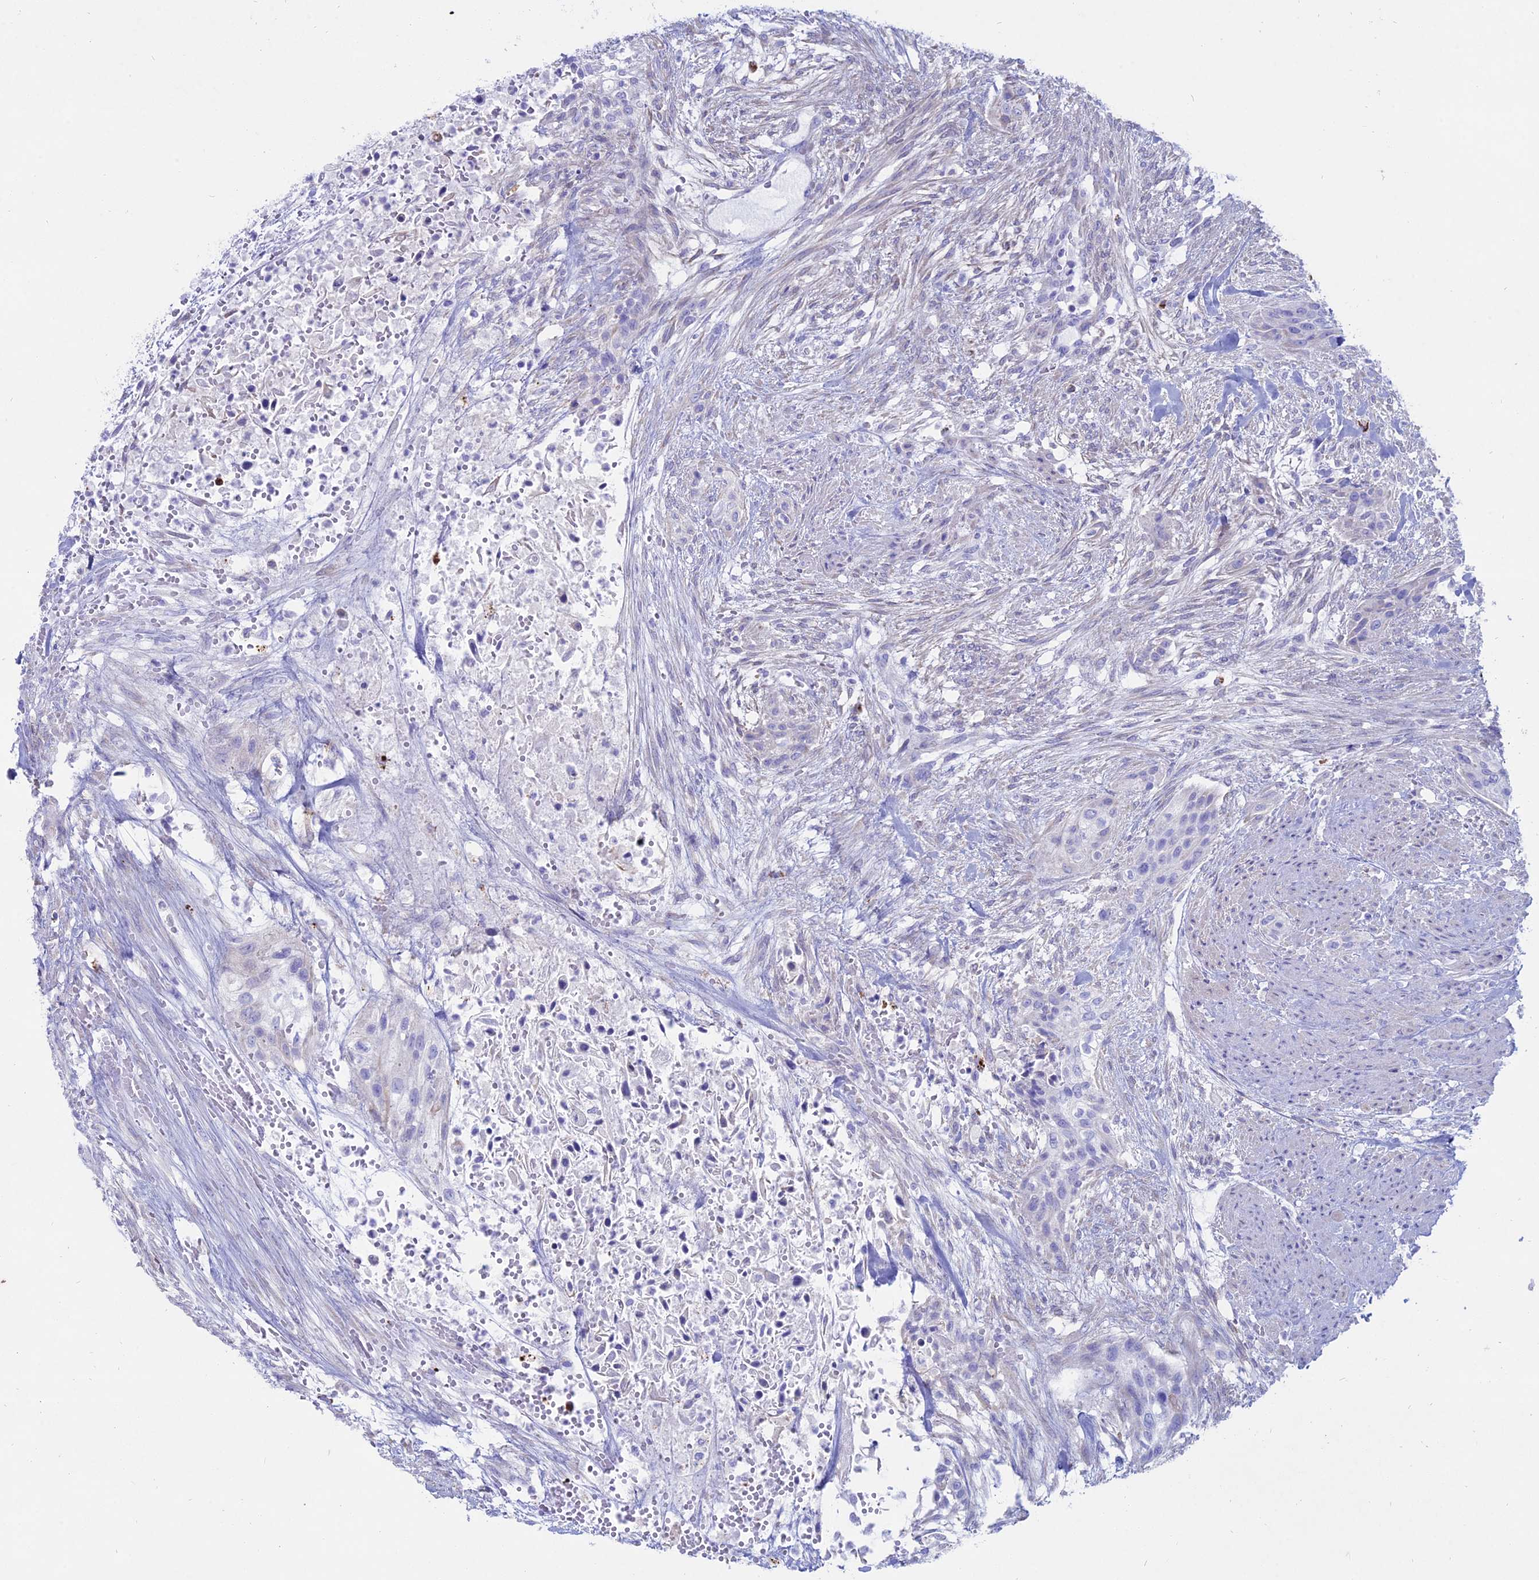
{"staining": {"intensity": "negative", "quantity": "none", "location": "none"}, "tissue": "urothelial cancer", "cell_type": "Tumor cells", "image_type": "cancer", "snomed": [{"axis": "morphology", "description": "Urothelial carcinoma, High grade"}, {"axis": "topography", "description": "Urinary bladder"}], "caption": "Immunohistochemistry (IHC) of urothelial cancer demonstrates no positivity in tumor cells. The staining was performed using DAB (3,3'-diaminobenzidine) to visualize the protein expression in brown, while the nuclei were stained in blue with hematoxylin (Magnification: 20x).", "gene": "OR2AE1", "patient": {"sex": "male", "age": 35}}